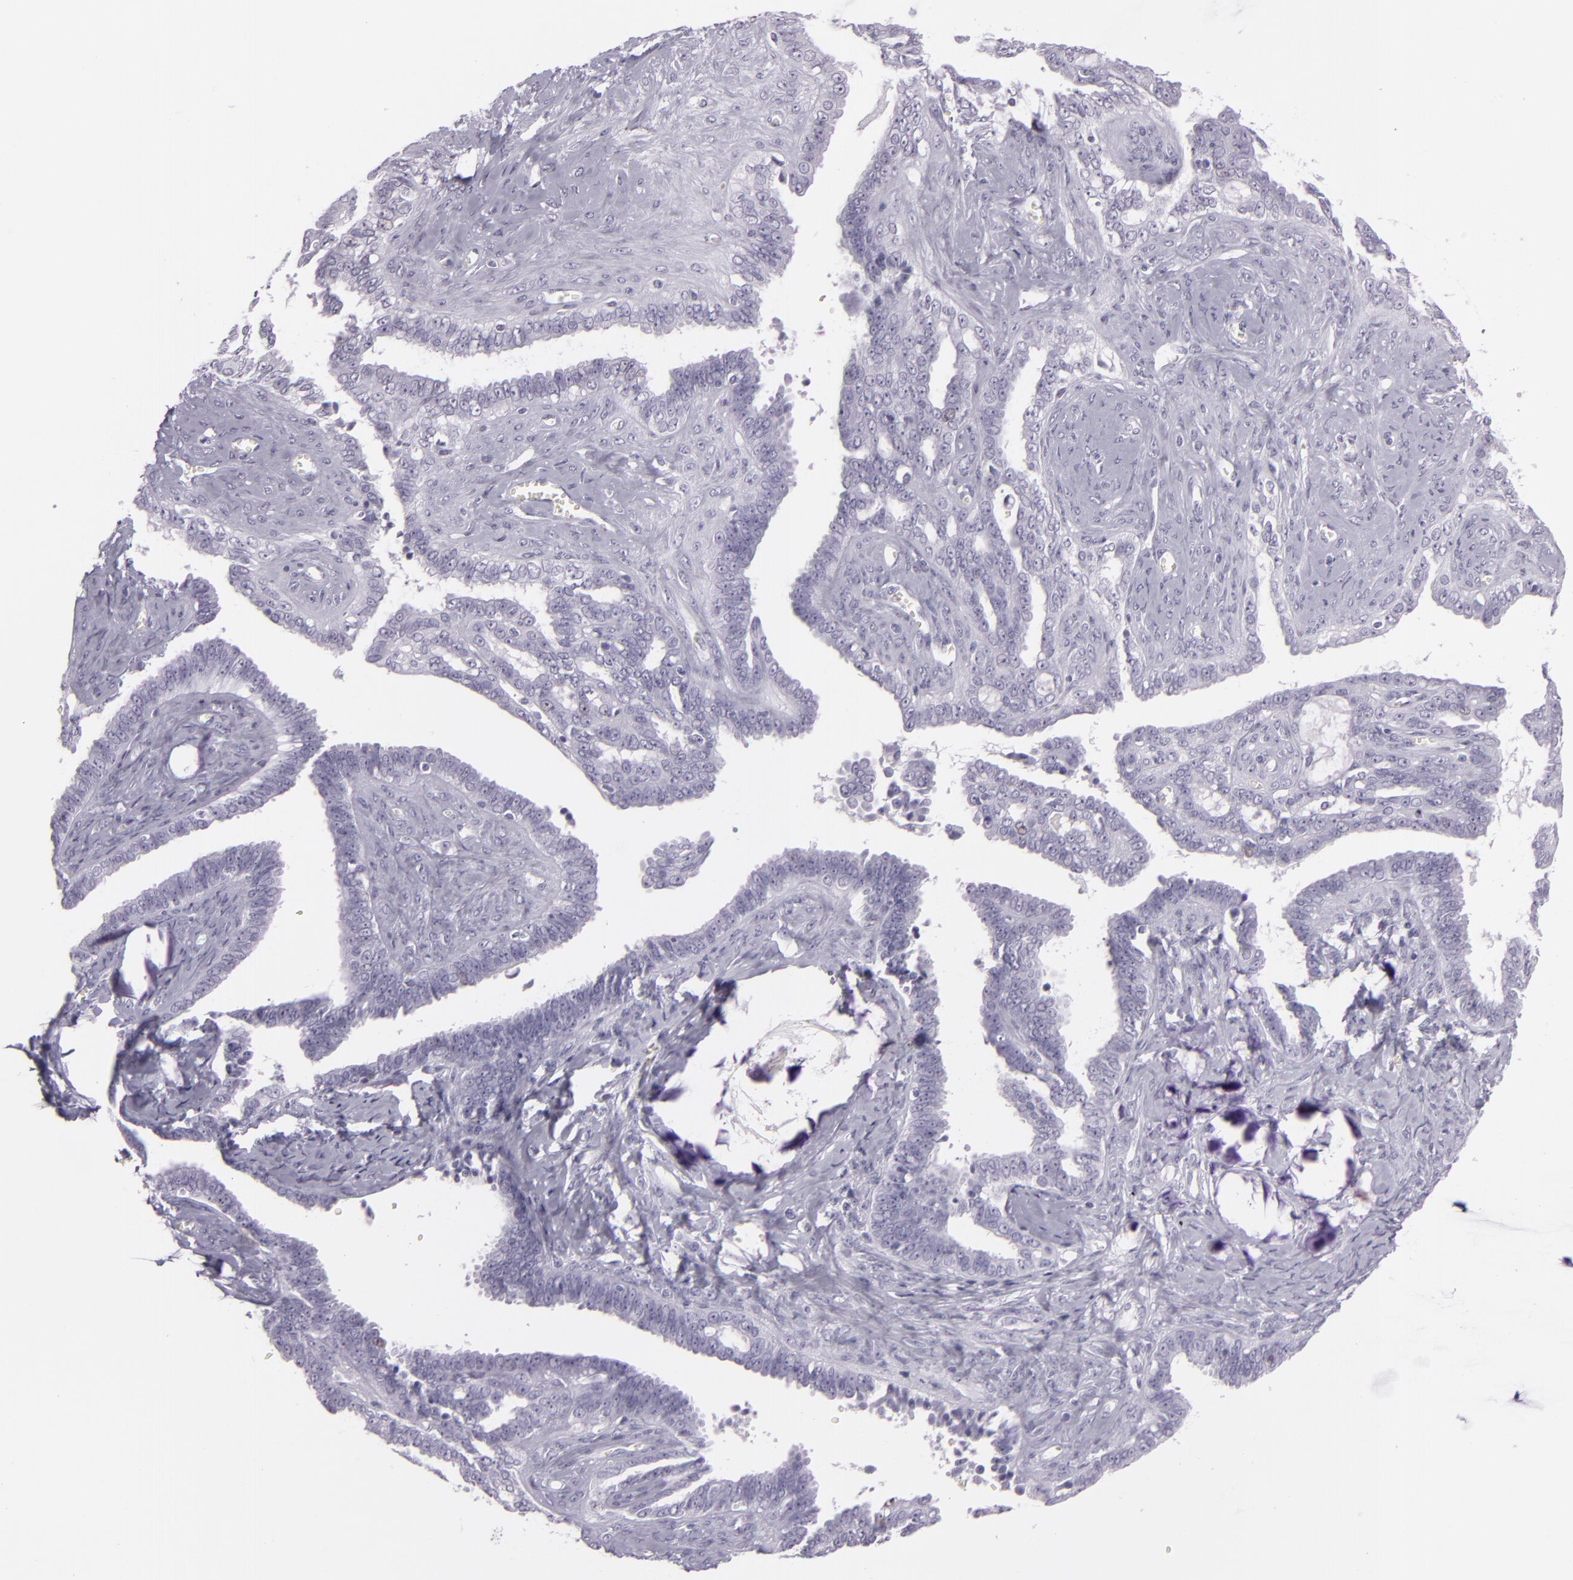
{"staining": {"intensity": "weak", "quantity": "<25%", "location": "nuclear"}, "tissue": "ovarian cancer", "cell_type": "Tumor cells", "image_type": "cancer", "snomed": [{"axis": "morphology", "description": "Cystadenocarcinoma, serous, NOS"}, {"axis": "topography", "description": "Ovary"}], "caption": "Immunohistochemistry (IHC) histopathology image of neoplastic tissue: ovarian cancer stained with DAB (3,3'-diaminobenzidine) exhibits no significant protein positivity in tumor cells.", "gene": "MCM3", "patient": {"sex": "female", "age": 71}}